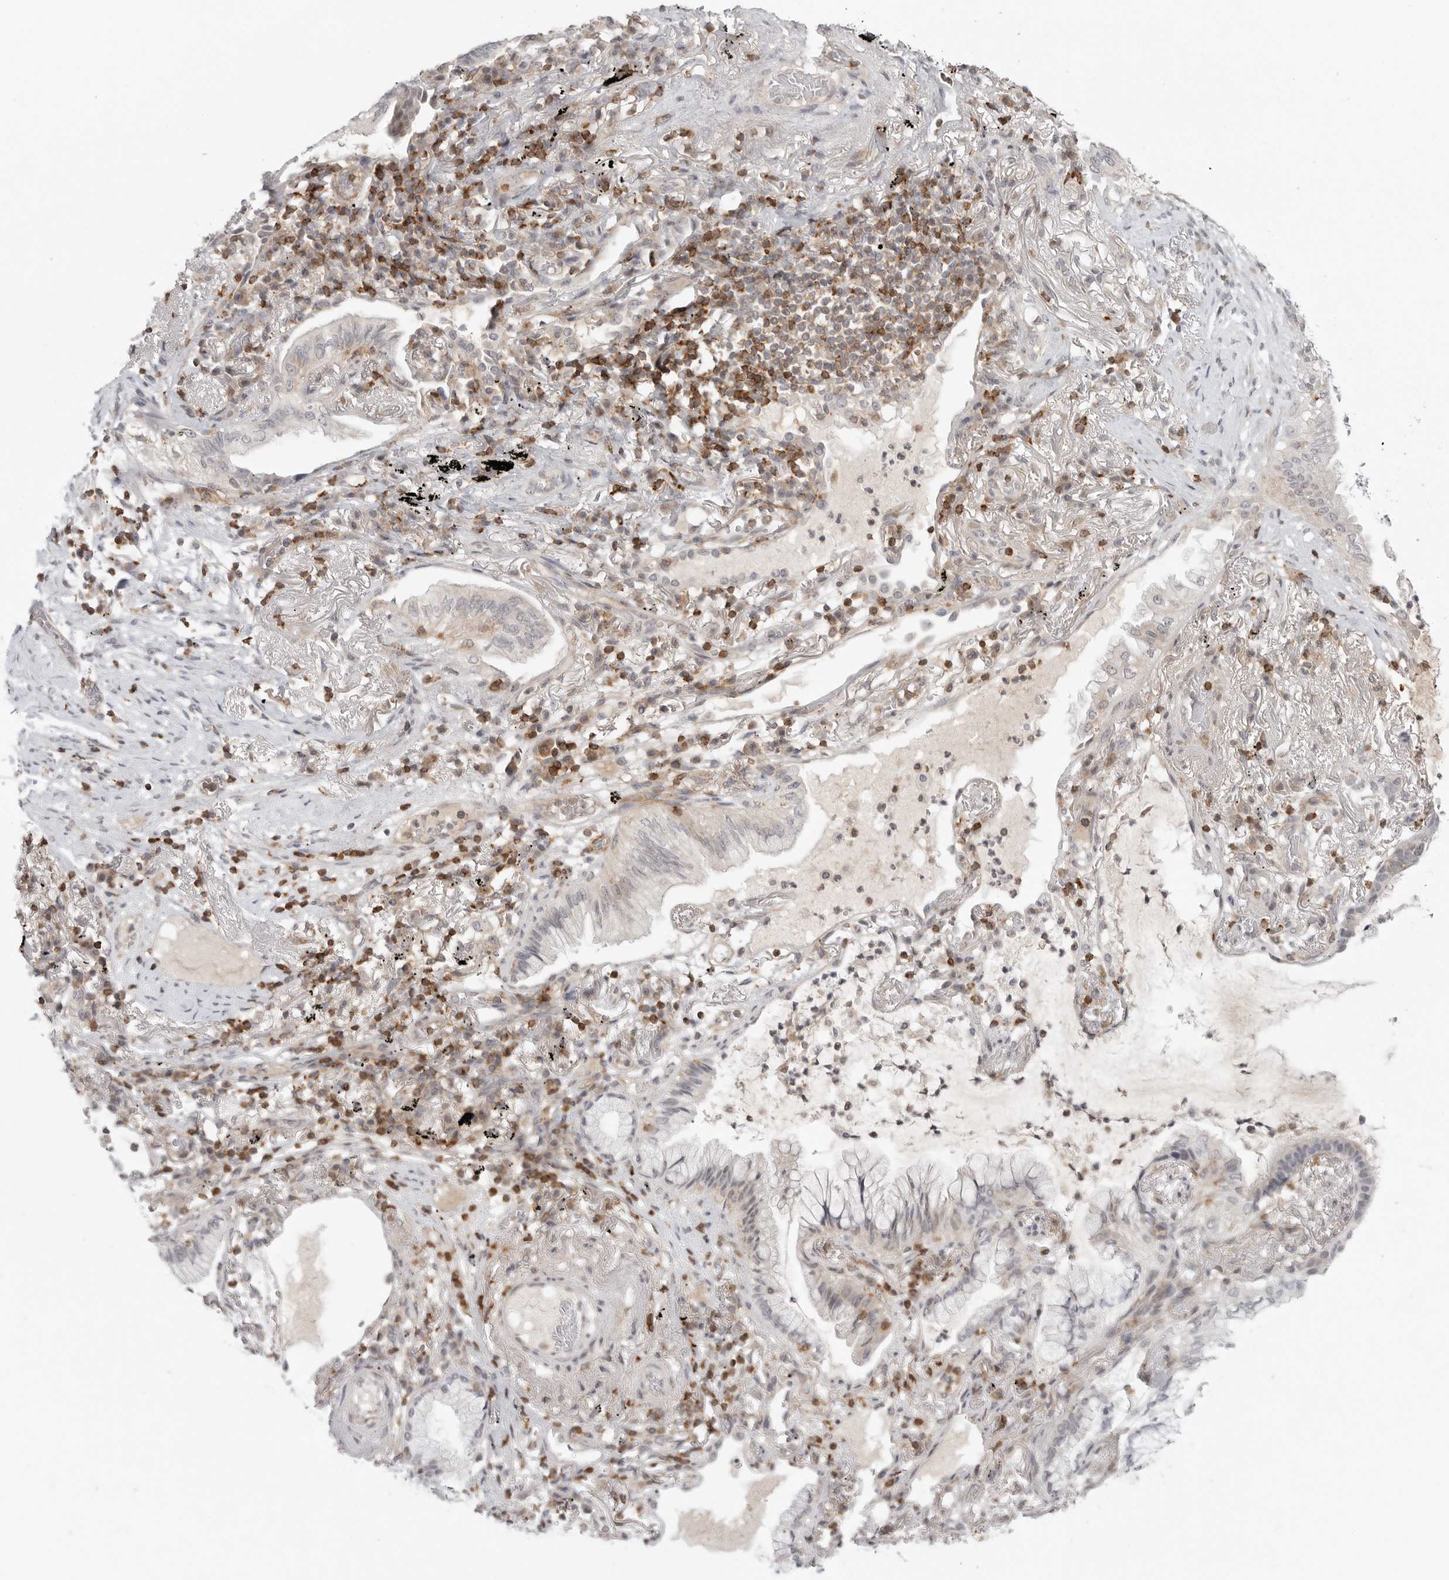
{"staining": {"intensity": "negative", "quantity": "none", "location": "none"}, "tissue": "lung cancer", "cell_type": "Tumor cells", "image_type": "cancer", "snomed": [{"axis": "morphology", "description": "Adenocarcinoma, NOS"}, {"axis": "topography", "description": "Lung"}], "caption": "The photomicrograph demonstrates no staining of tumor cells in lung cancer. (Immunohistochemistry, brightfield microscopy, high magnification).", "gene": "SH3KBP1", "patient": {"sex": "female", "age": 70}}